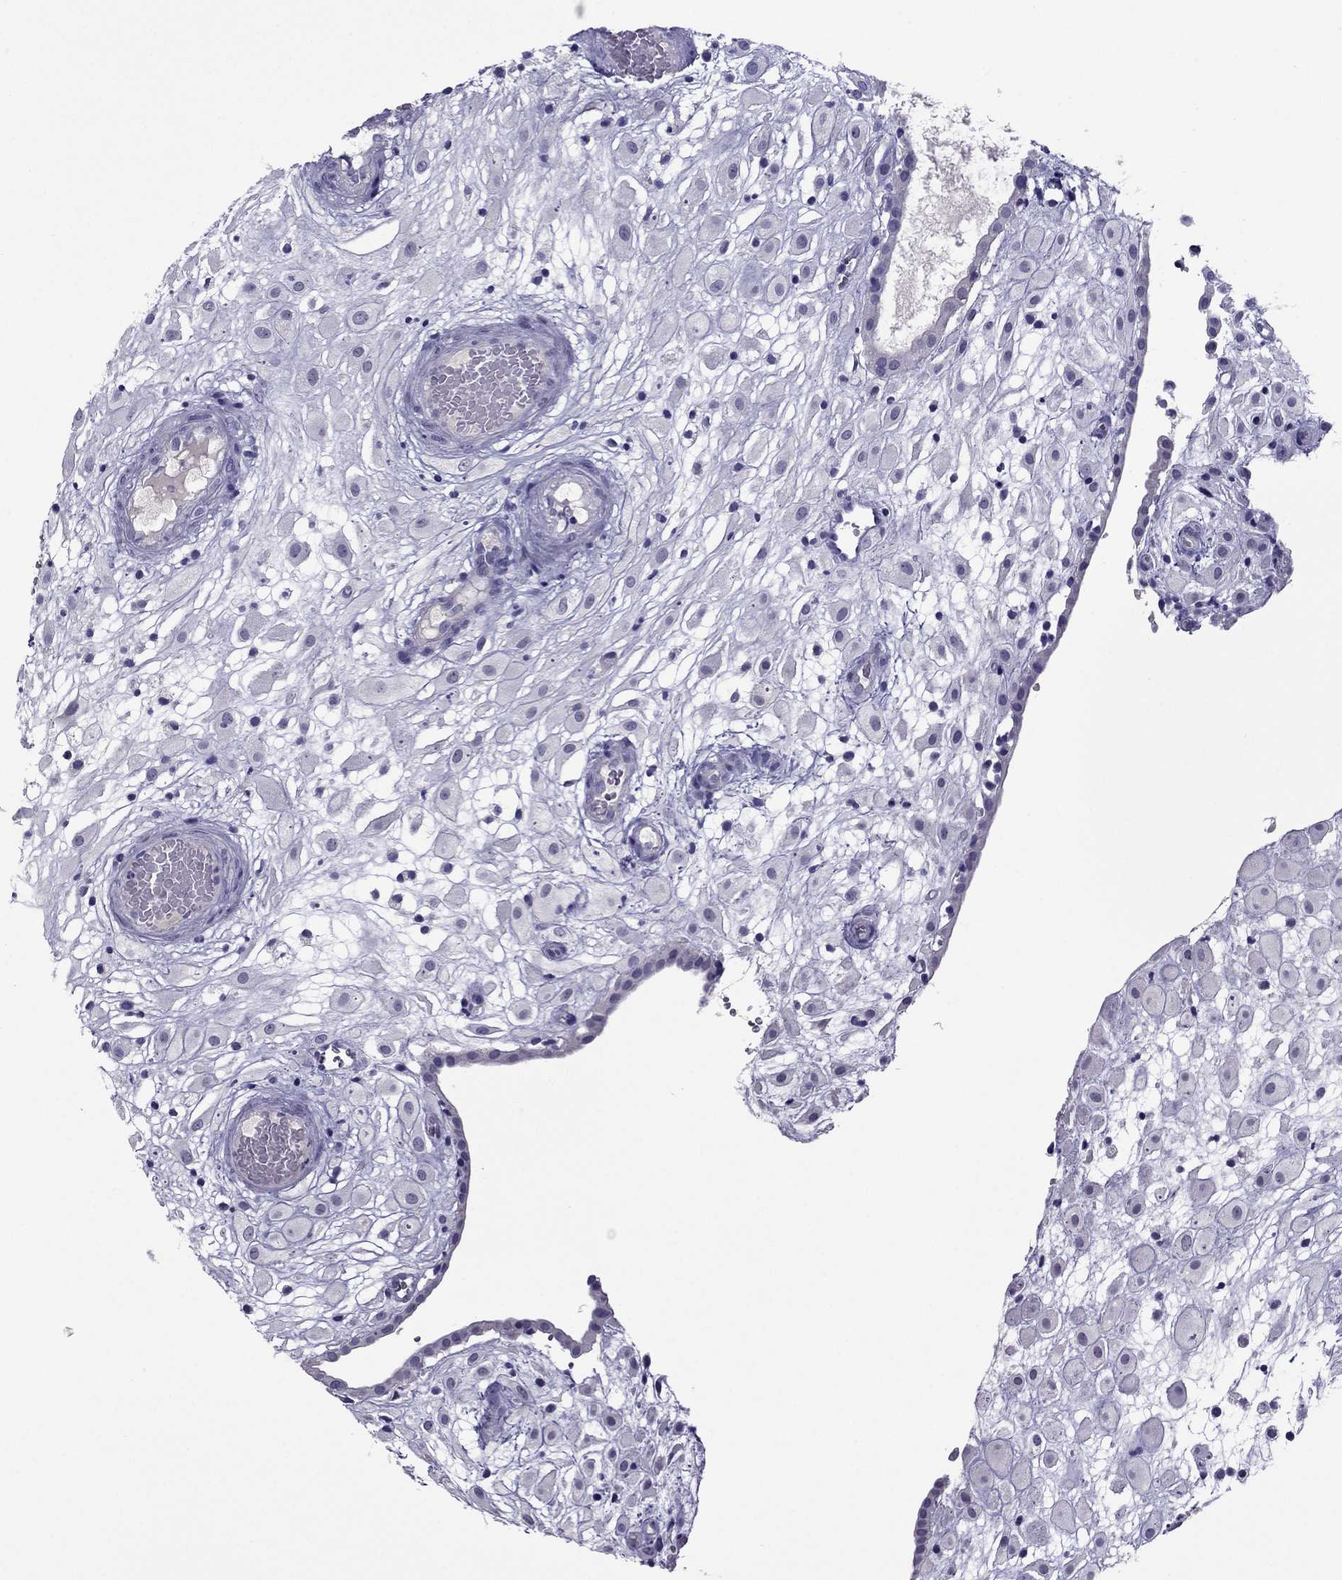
{"staining": {"intensity": "negative", "quantity": "none", "location": "none"}, "tissue": "placenta", "cell_type": "Decidual cells", "image_type": "normal", "snomed": [{"axis": "morphology", "description": "Normal tissue, NOS"}, {"axis": "topography", "description": "Placenta"}], "caption": "Decidual cells are negative for brown protein staining in normal placenta. The staining was performed using DAB to visualize the protein expression in brown, while the nuclei were stained in blue with hematoxylin (Magnification: 20x).", "gene": "MYBPH", "patient": {"sex": "female", "age": 24}}